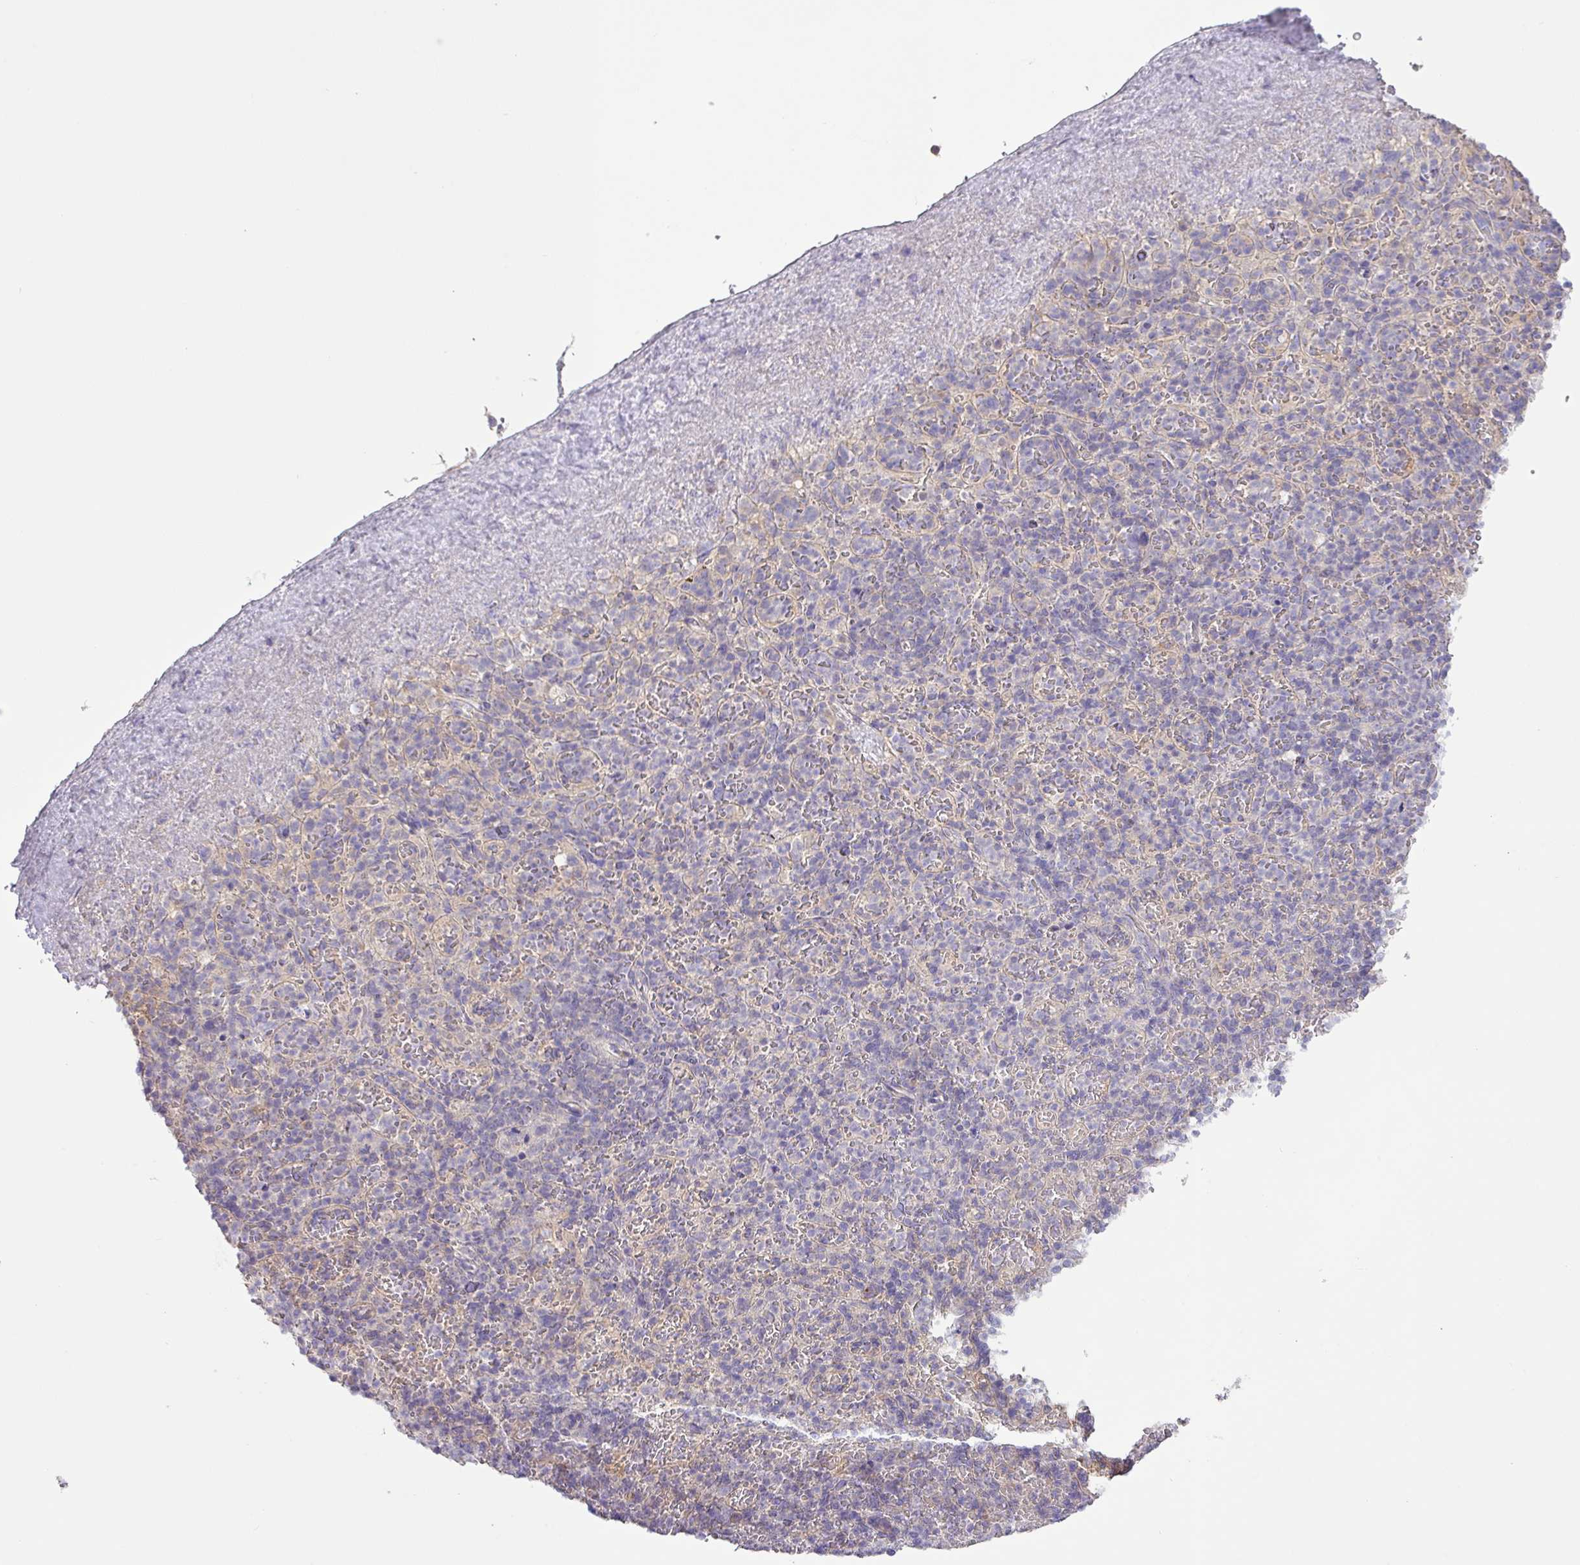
{"staining": {"intensity": "negative", "quantity": "none", "location": "none"}, "tissue": "spleen", "cell_type": "Cells in red pulp", "image_type": "normal", "snomed": [{"axis": "morphology", "description": "Normal tissue, NOS"}, {"axis": "topography", "description": "Spleen"}], "caption": "A high-resolution histopathology image shows IHC staining of benign spleen, which displays no significant expression in cells in red pulp.", "gene": "GALNT12", "patient": {"sex": "female", "age": 74}}